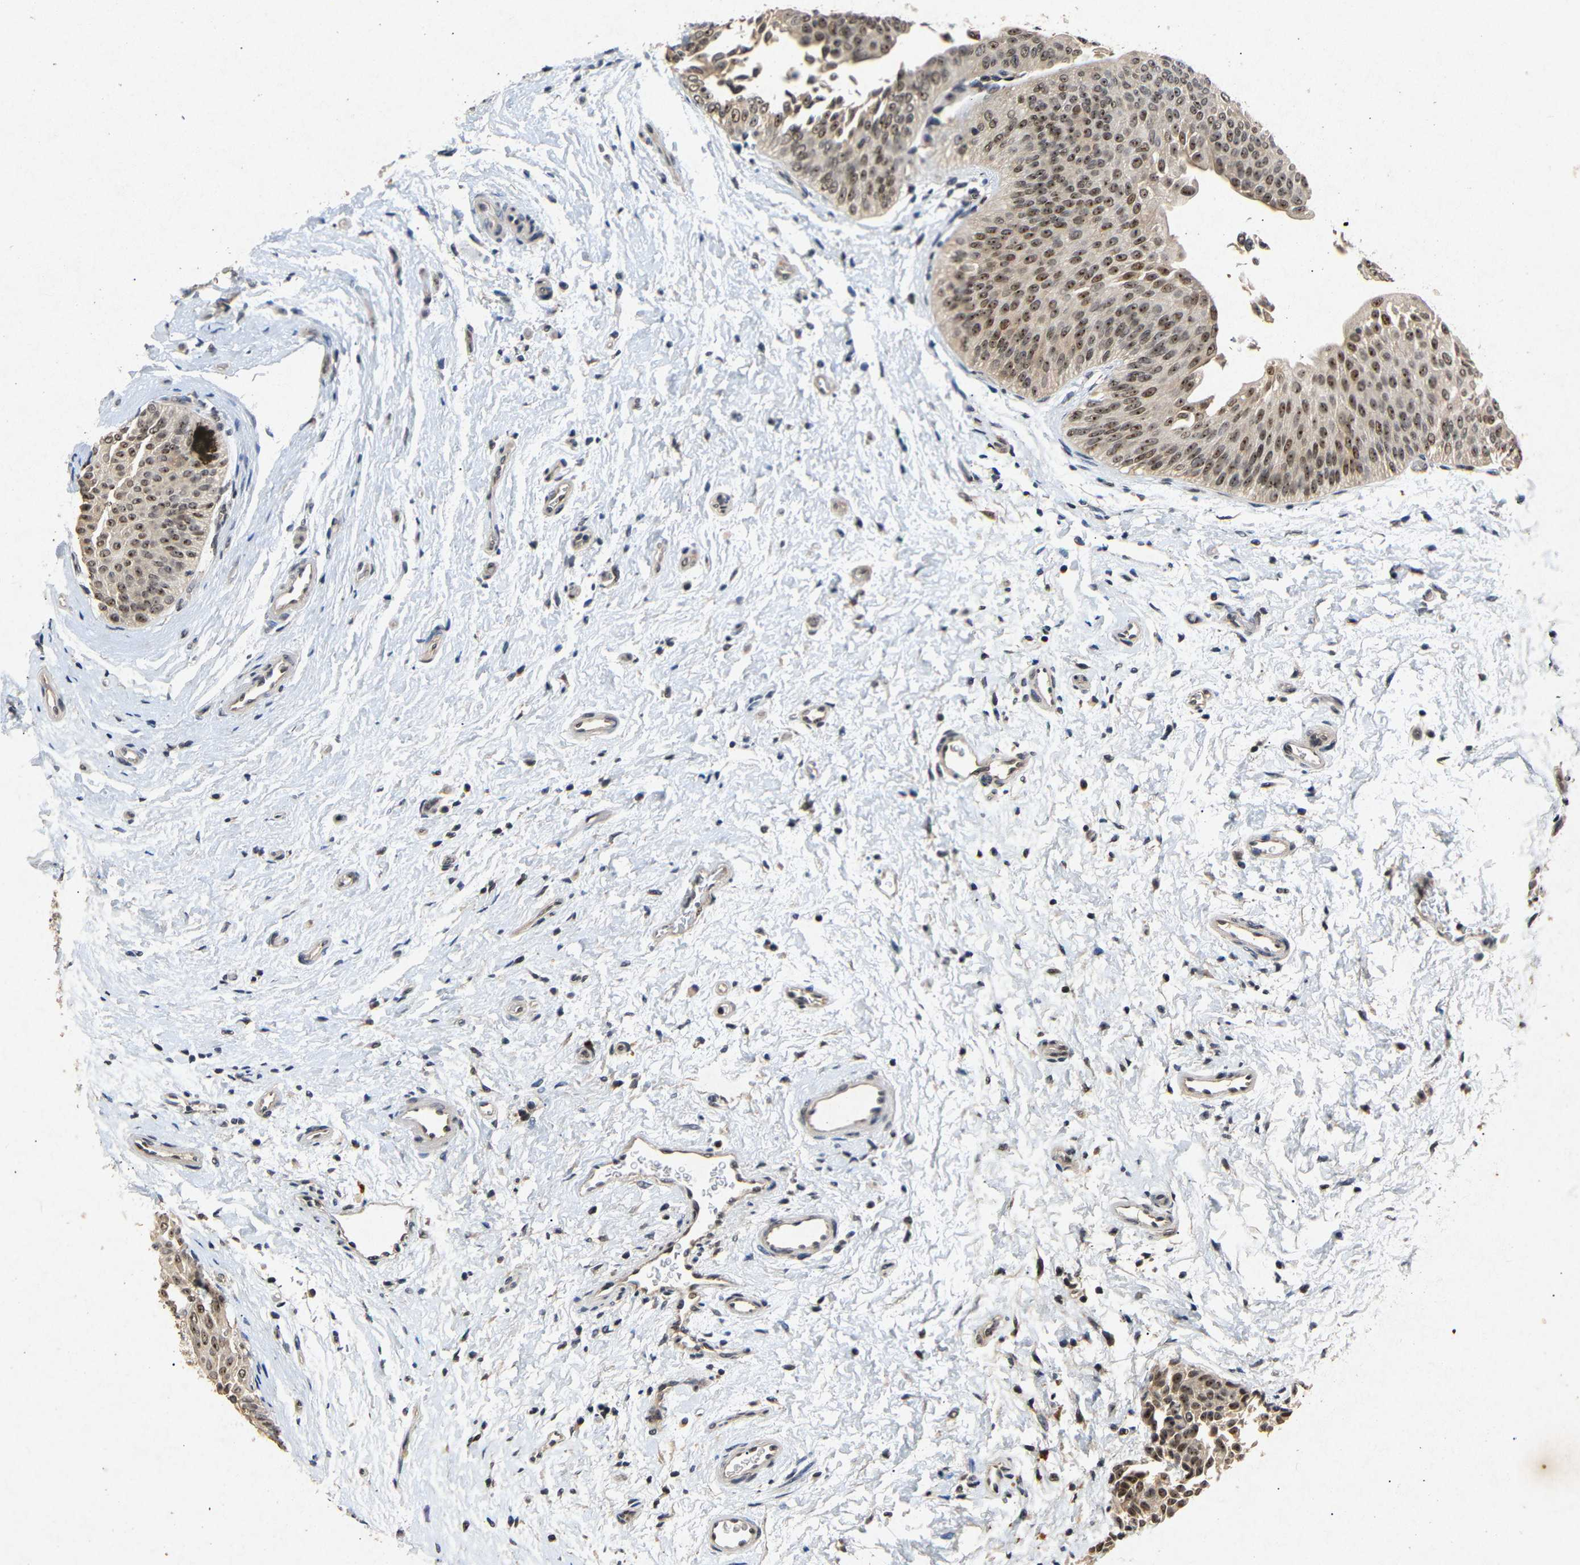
{"staining": {"intensity": "strong", "quantity": ">75%", "location": "cytoplasmic/membranous,nuclear"}, "tissue": "urothelial cancer", "cell_type": "Tumor cells", "image_type": "cancer", "snomed": [{"axis": "morphology", "description": "Urothelial carcinoma, Low grade"}, {"axis": "topography", "description": "Urinary bladder"}], "caption": "Immunohistochemistry (IHC) photomicrograph of neoplastic tissue: urothelial cancer stained using immunohistochemistry displays high levels of strong protein expression localized specifically in the cytoplasmic/membranous and nuclear of tumor cells, appearing as a cytoplasmic/membranous and nuclear brown color.", "gene": "PARN", "patient": {"sex": "female", "age": 60}}